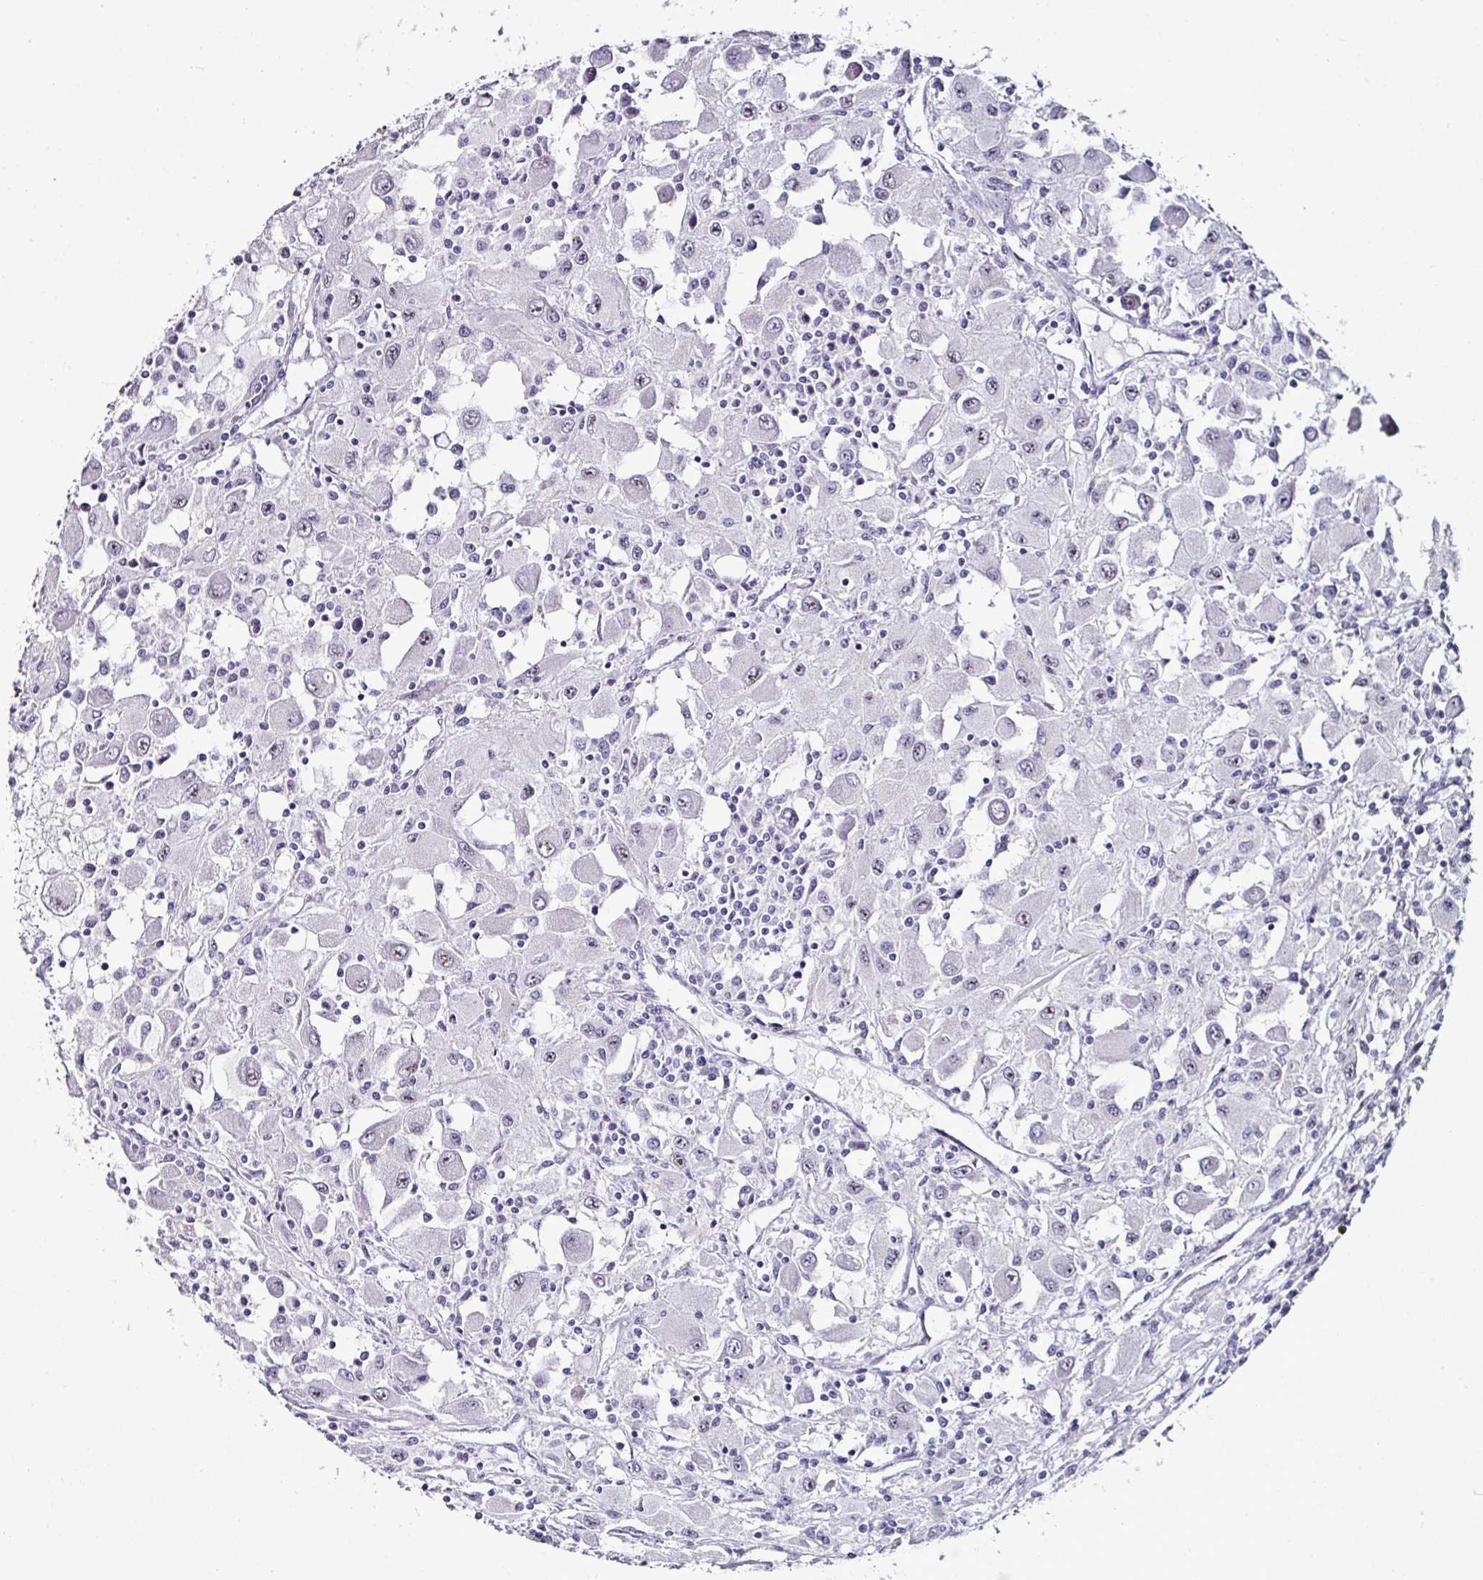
{"staining": {"intensity": "negative", "quantity": "none", "location": "none"}, "tissue": "renal cancer", "cell_type": "Tumor cells", "image_type": "cancer", "snomed": [{"axis": "morphology", "description": "Adenocarcinoma, NOS"}, {"axis": "topography", "description": "Kidney"}], "caption": "Immunohistochemical staining of human renal adenocarcinoma shows no significant positivity in tumor cells.", "gene": "NACC2", "patient": {"sex": "female", "age": 67}}